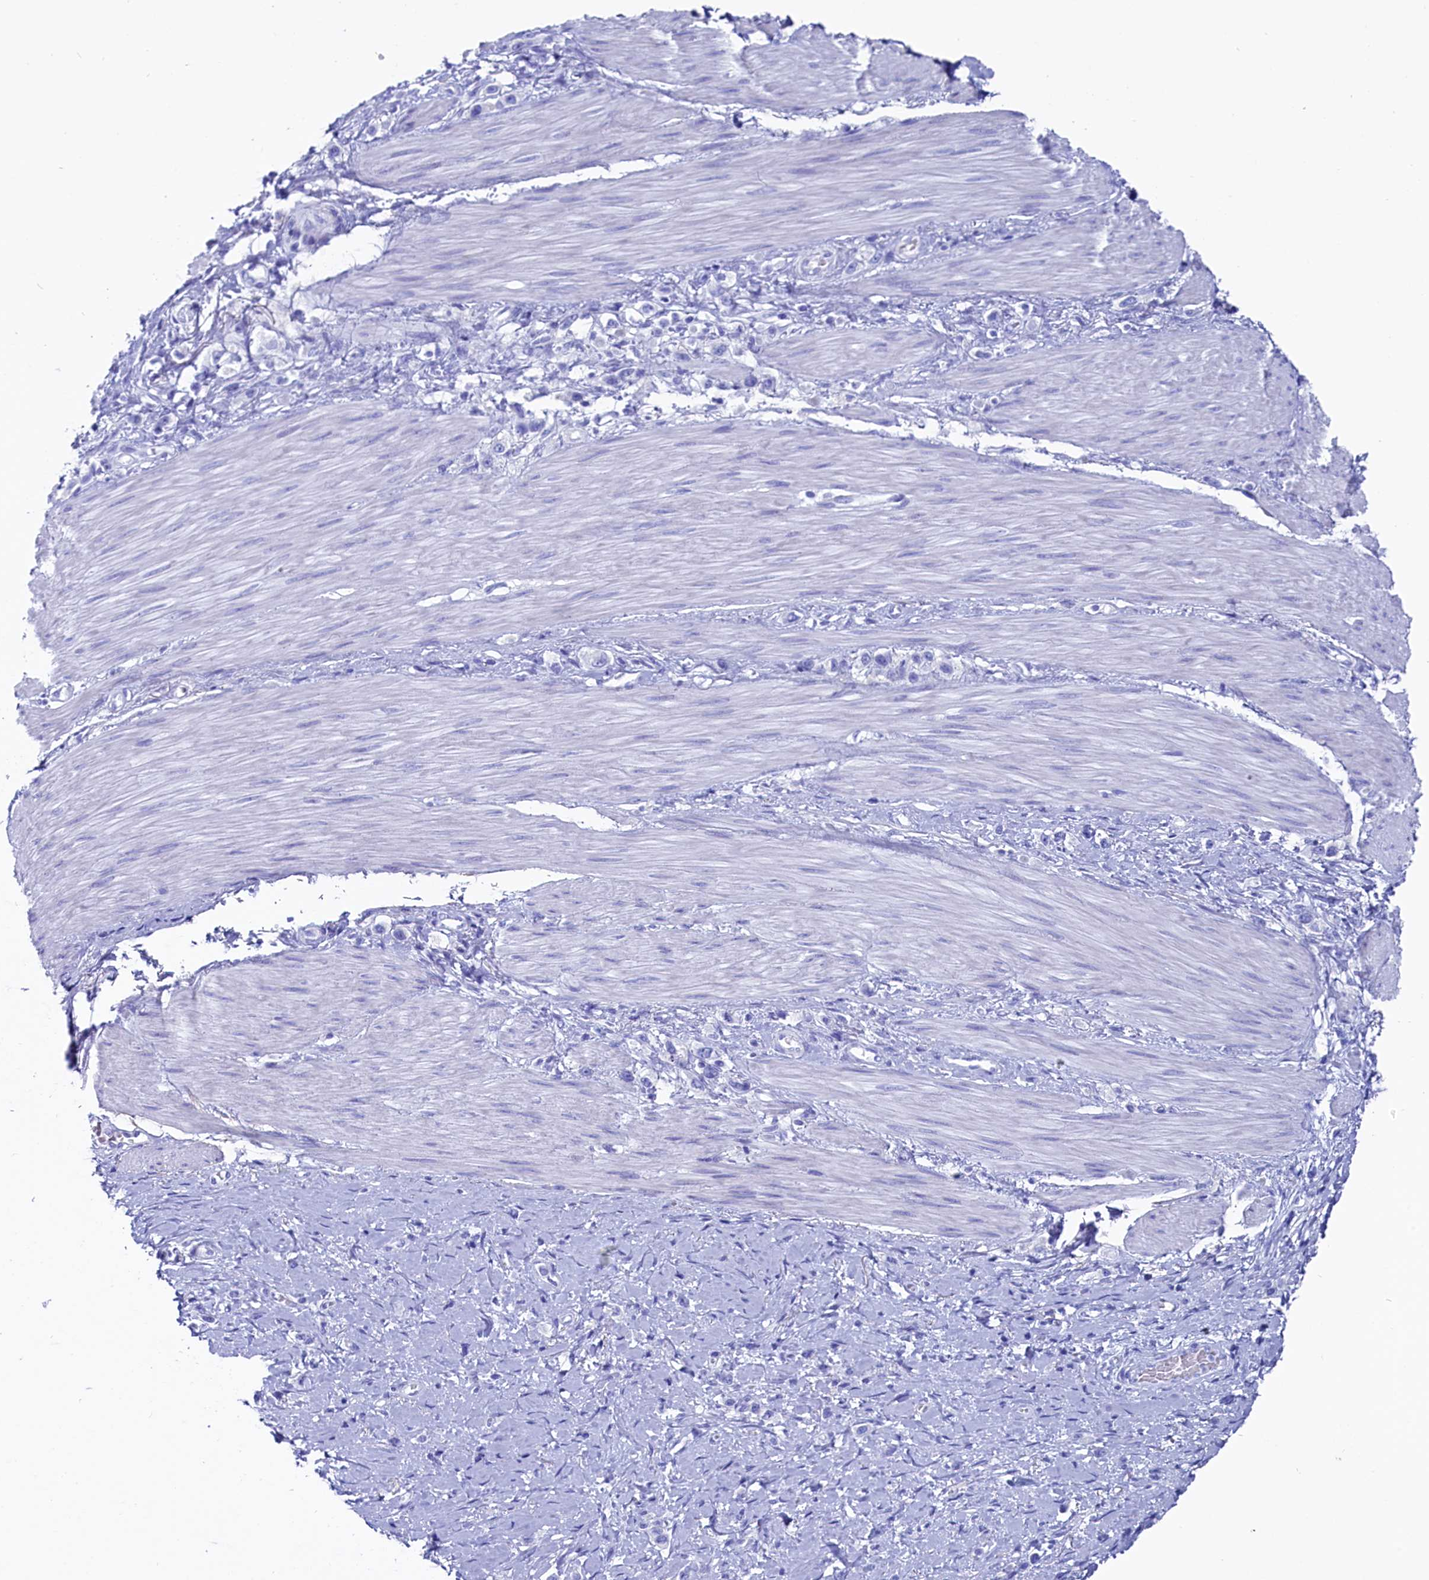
{"staining": {"intensity": "negative", "quantity": "none", "location": "none"}, "tissue": "stomach cancer", "cell_type": "Tumor cells", "image_type": "cancer", "snomed": [{"axis": "morphology", "description": "Adenocarcinoma, NOS"}, {"axis": "topography", "description": "Stomach"}], "caption": "The immunohistochemistry (IHC) micrograph has no significant positivity in tumor cells of adenocarcinoma (stomach) tissue.", "gene": "ANKRD29", "patient": {"sex": "female", "age": 65}}